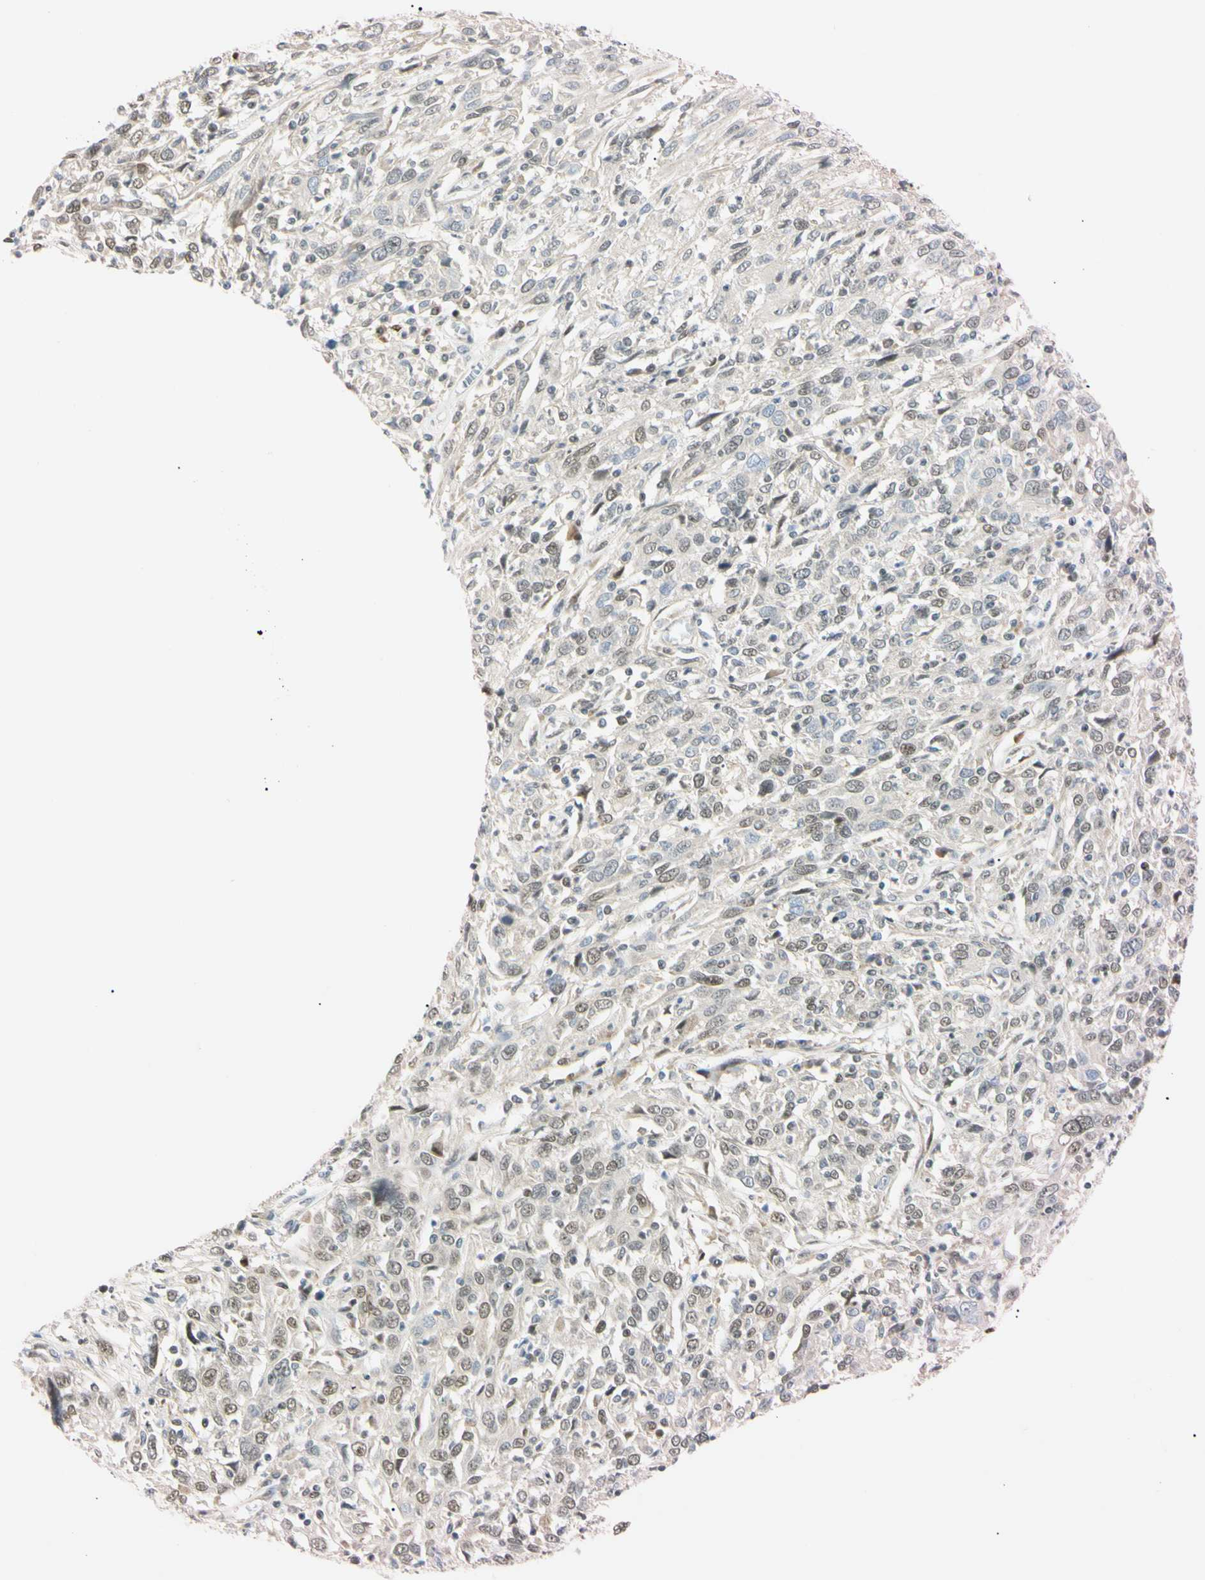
{"staining": {"intensity": "weak", "quantity": "25%-75%", "location": "nuclear"}, "tissue": "cervical cancer", "cell_type": "Tumor cells", "image_type": "cancer", "snomed": [{"axis": "morphology", "description": "Squamous cell carcinoma, NOS"}, {"axis": "topography", "description": "Cervix"}], "caption": "A brown stain shows weak nuclear expression of a protein in human cervical cancer (squamous cell carcinoma) tumor cells. Using DAB (brown) and hematoxylin (blue) stains, captured at high magnification using brightfield microscopy.", "gene": "ZNF134", "patient": {"sex": "female", "age": 46}}